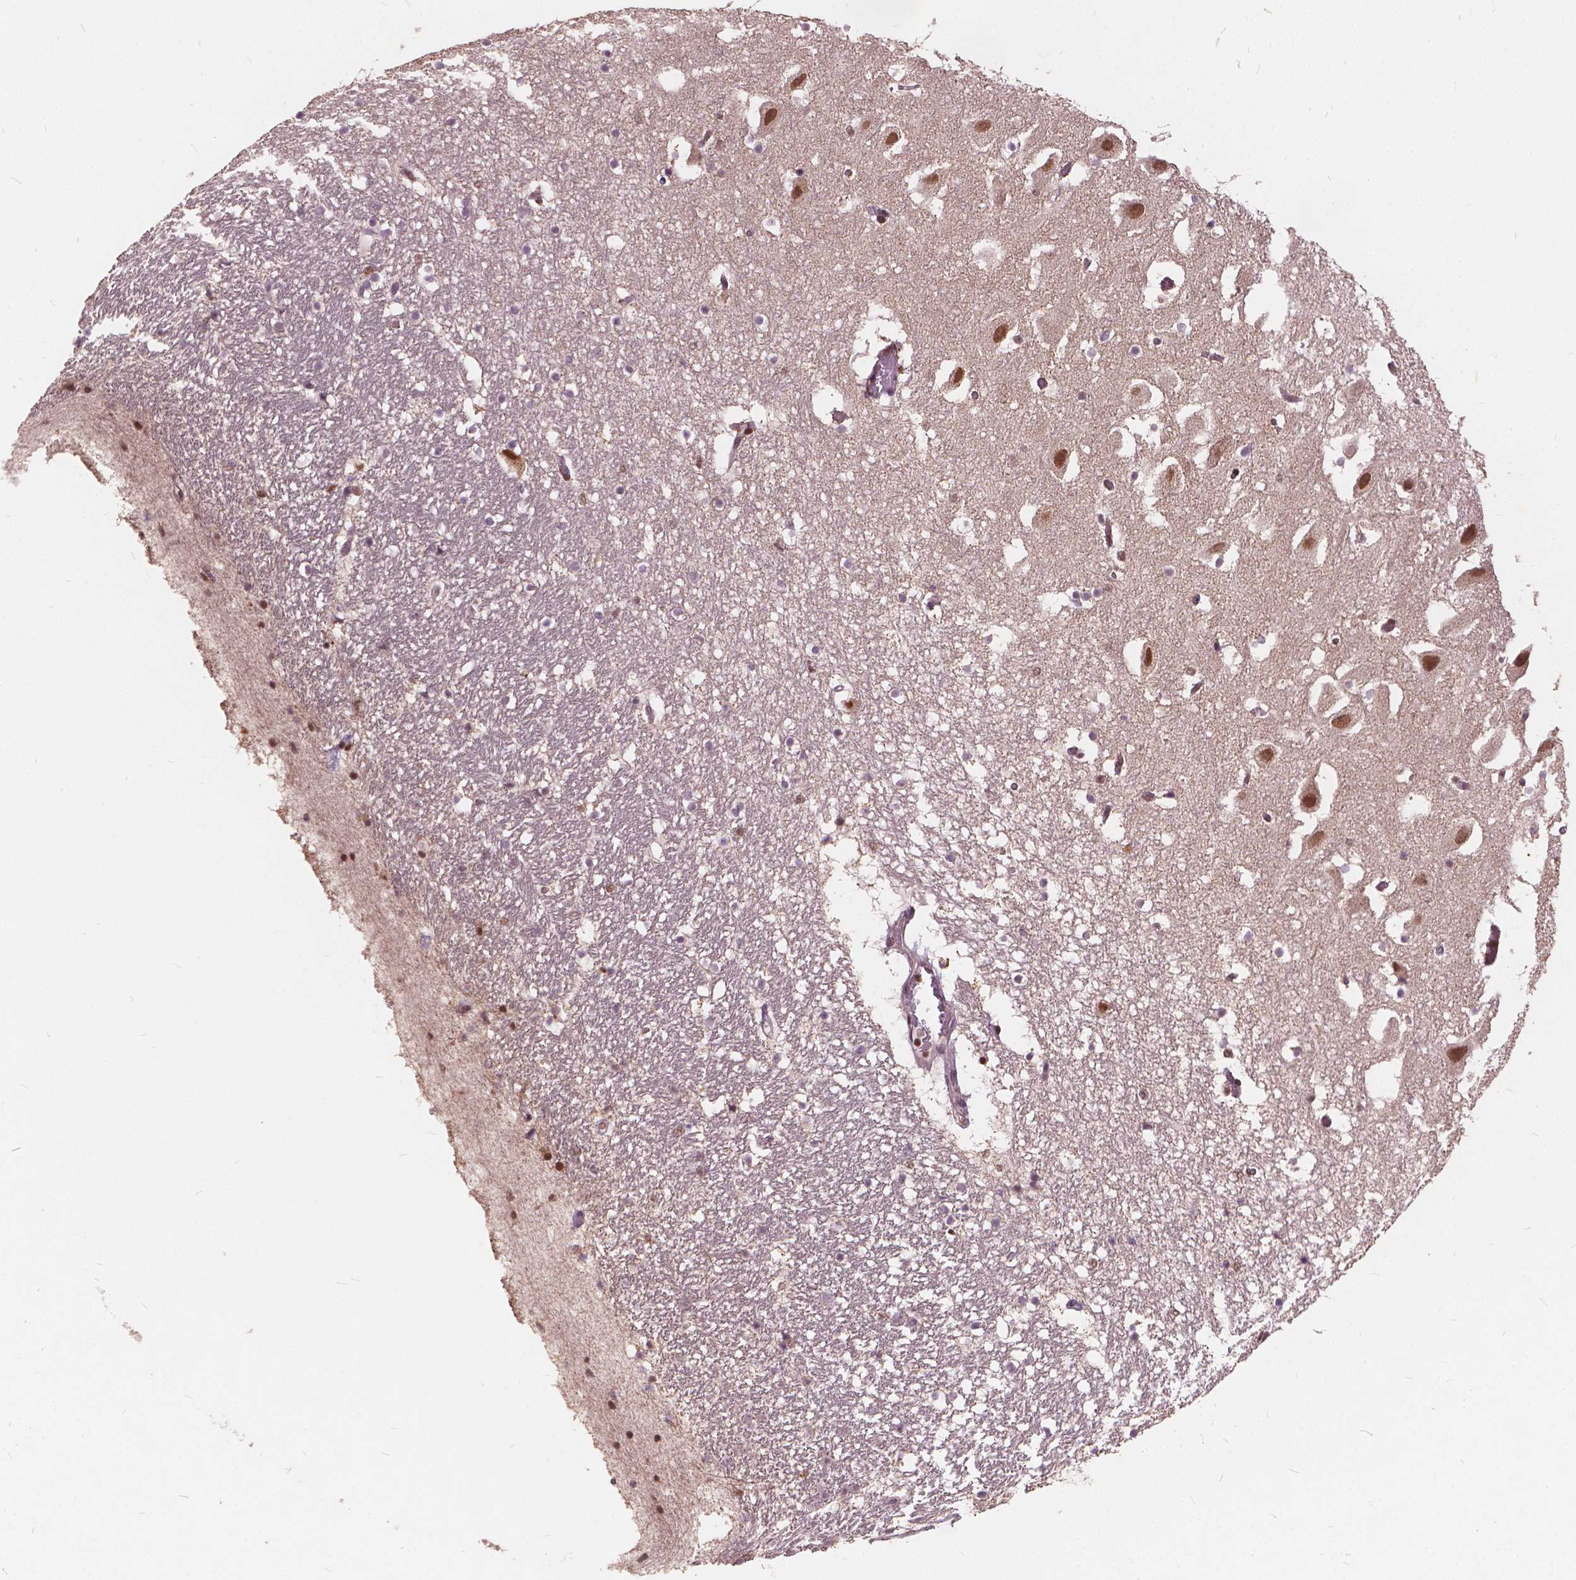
{"staining": {"intensity": "weak", "quantity": ">75%", "location": "nuclear"}, "tissue": "hippocampus", "cell_type": "Glial cells", "image_type": "normal", "snomed": [{"axis": "morphology", "description": "Normal tissue, NOS"}, {"axis": "topography", "description": "Hippocampus"}], "caption": "Normal hippocampus was stained to show a protein in brown. There is low levels of weak nuclear positivity in about >75% of glial cells. (DAB (3,3'-diaminobenzidine) IHC, brown staining for protein, blue staining for nuclei).", "gene": "GPS2", "patient": {"sex": "male", "age": 26}}